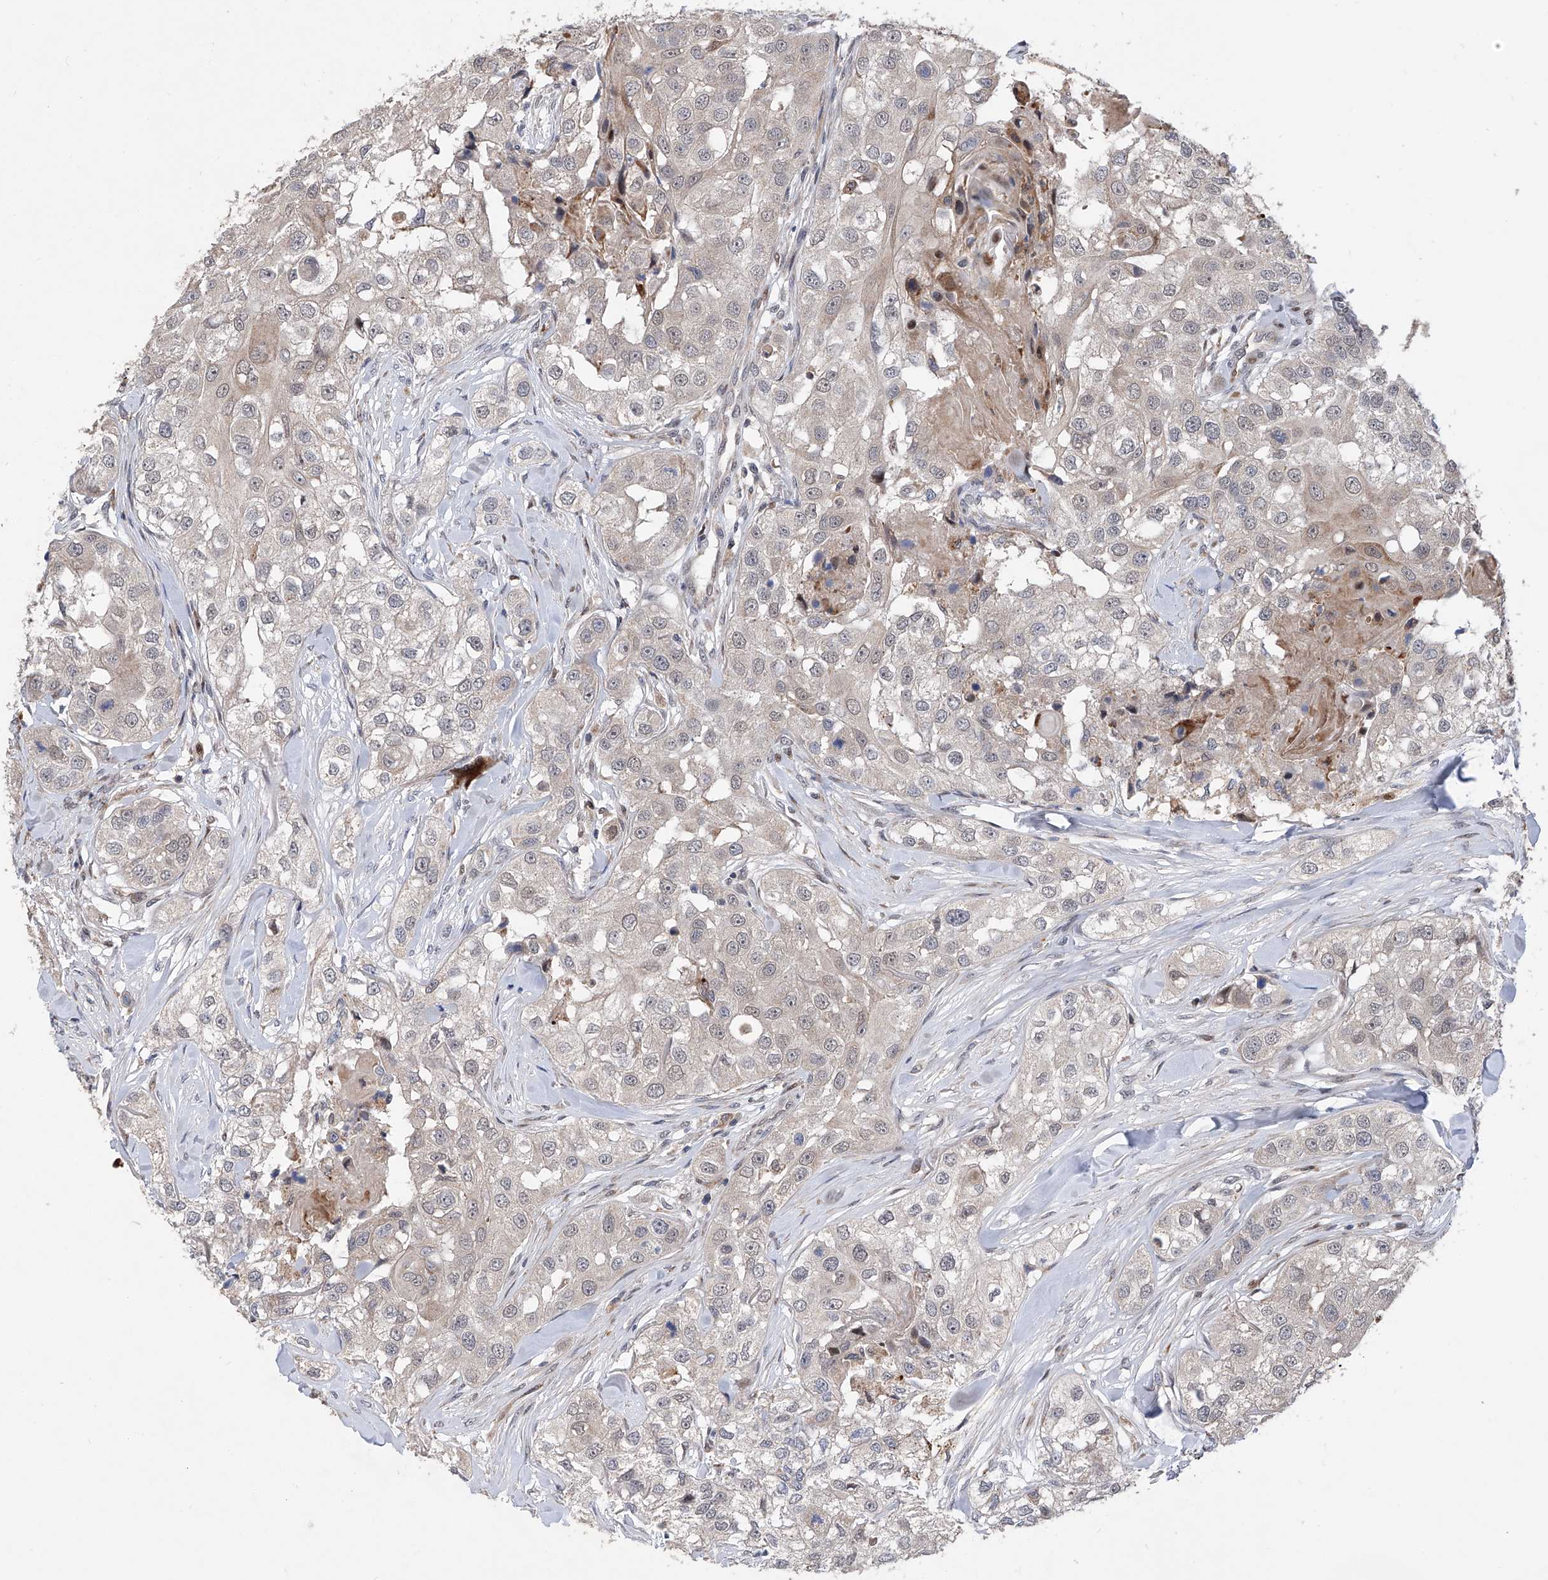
{"staining": {"intensity": "negative", "quantity": "none", "location": "none"}, "tissue": "head and neck cancer", "cell_type": "Tumor cells", "image_type": "cancer", "snomed": [{"axis": "morphology", "description": "Normal tissue, NOS"}, {"axis": "morphology", "description": "Squamous cell carcinoma, NOS"}, {"axis": "topography", "description": "Skeletal muscle"}, {"axis": "topography", "description": "Head-Neck"}], "caption": "This is an immunohistochemistry (IHC) histopathology image of head and neck cancer. There is no positivity in tumor cells.", "gene": "FARP2", "patient": {"sex": "male", "age": 51}}